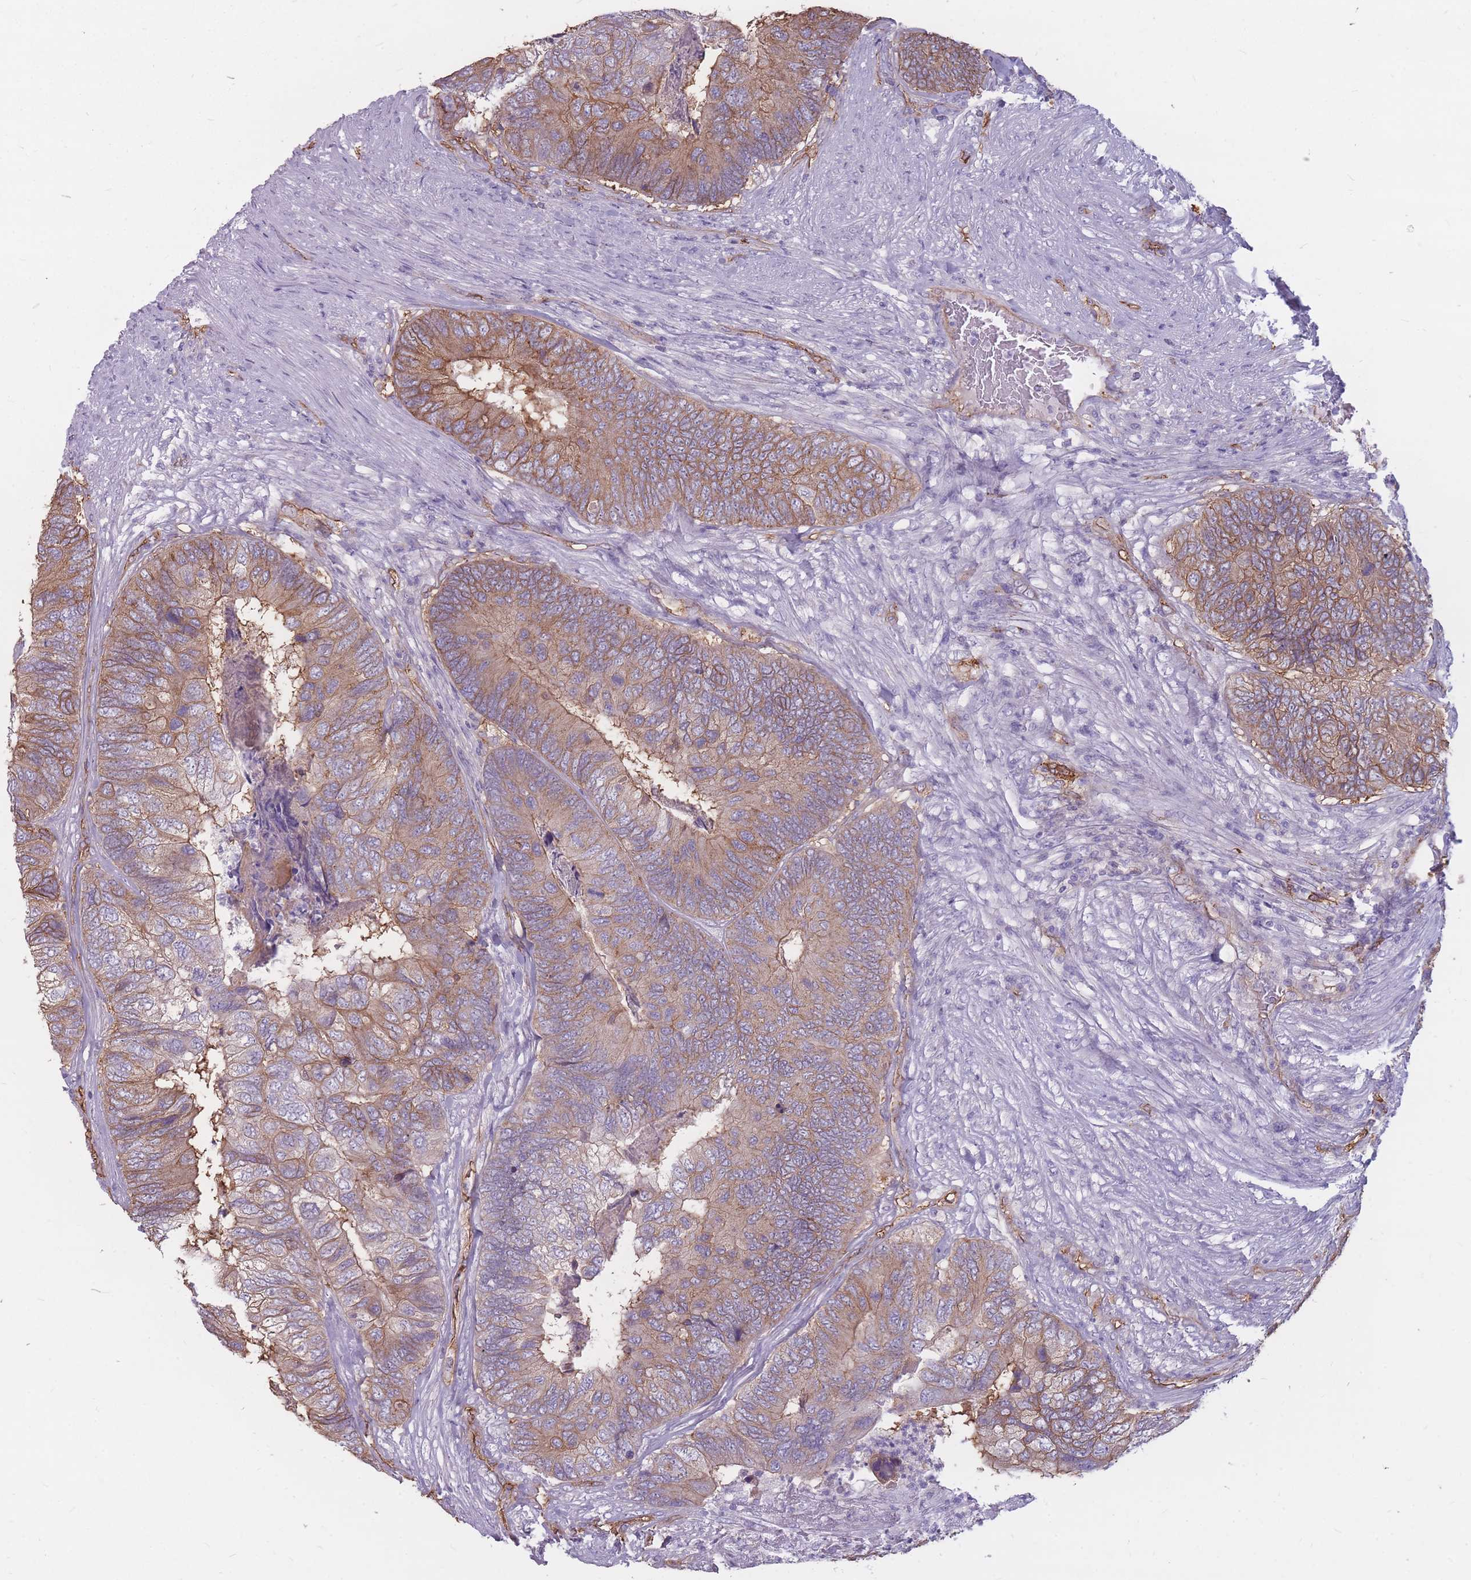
{"staining": {"intensity": "moderate", "quantity": ">75%", "location": "cytoplasmic/membranous"}, "tissue": "colorectal cancer", "cell_type": "Tumor cells", "image_type": "cancer", "snomed": [{"axis": "morphology", "description": "Adenocarcinoma, NOS"}, {"axis": "topography", "description": "Colon"}], "caption": "Immunohistochemistry (IHC) (DAB (3,3'-diaminobenzidine)) staining of human colorectal adenocarcinoma demonstrates moderate cytoplasmic/membranous protein staining in about >75% of tumor cells.", "gene": "GNA11", "patient": {"sex": "female", "age": 67}}